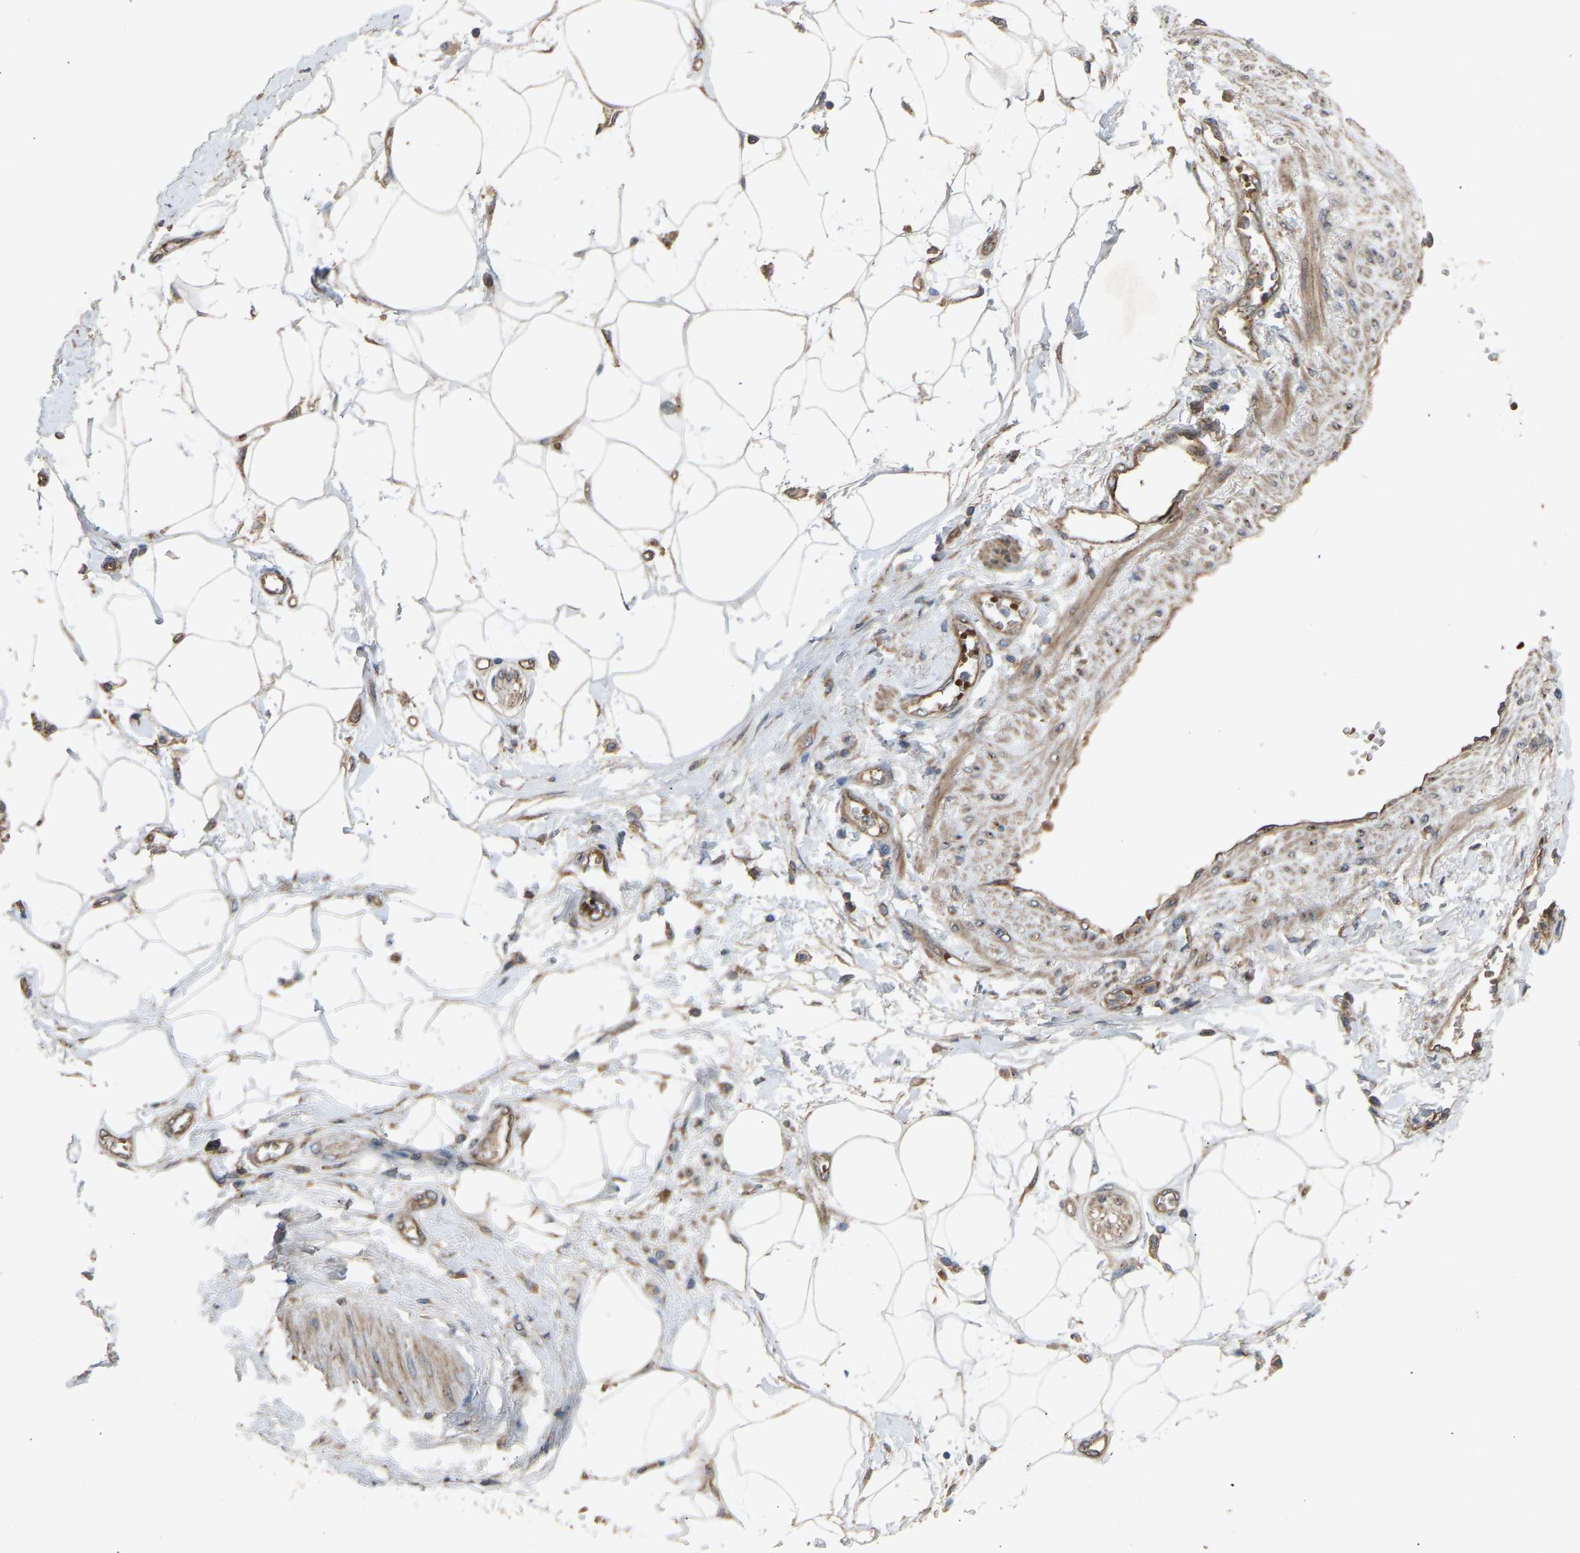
{"staining": {"intensity": "moderate", "quantity": "<25%", "location": "cytoplasmic/membranous"}, "tissue": "adipose tissue", "cell_type": "Adipocytes", "image_type": "normal", "snomed": [{"axis": "morphology", "description": "Normal tissue, NOS"}, {"axis": "morphology", "description": "Adenocarcinoma, NOS"}, {"axis": "topography", "description": "Duodenum"}, {"axis": "topography", "description": "Peripheral nerve tissue"}], "caption": "Protein staining reveals moderate cytoplasmic/membranous expression in about <25% of adipocytes in benign adipose tissue.", "gene": "GAS2L1", "patient": {"sex": "female", "age": 60}}